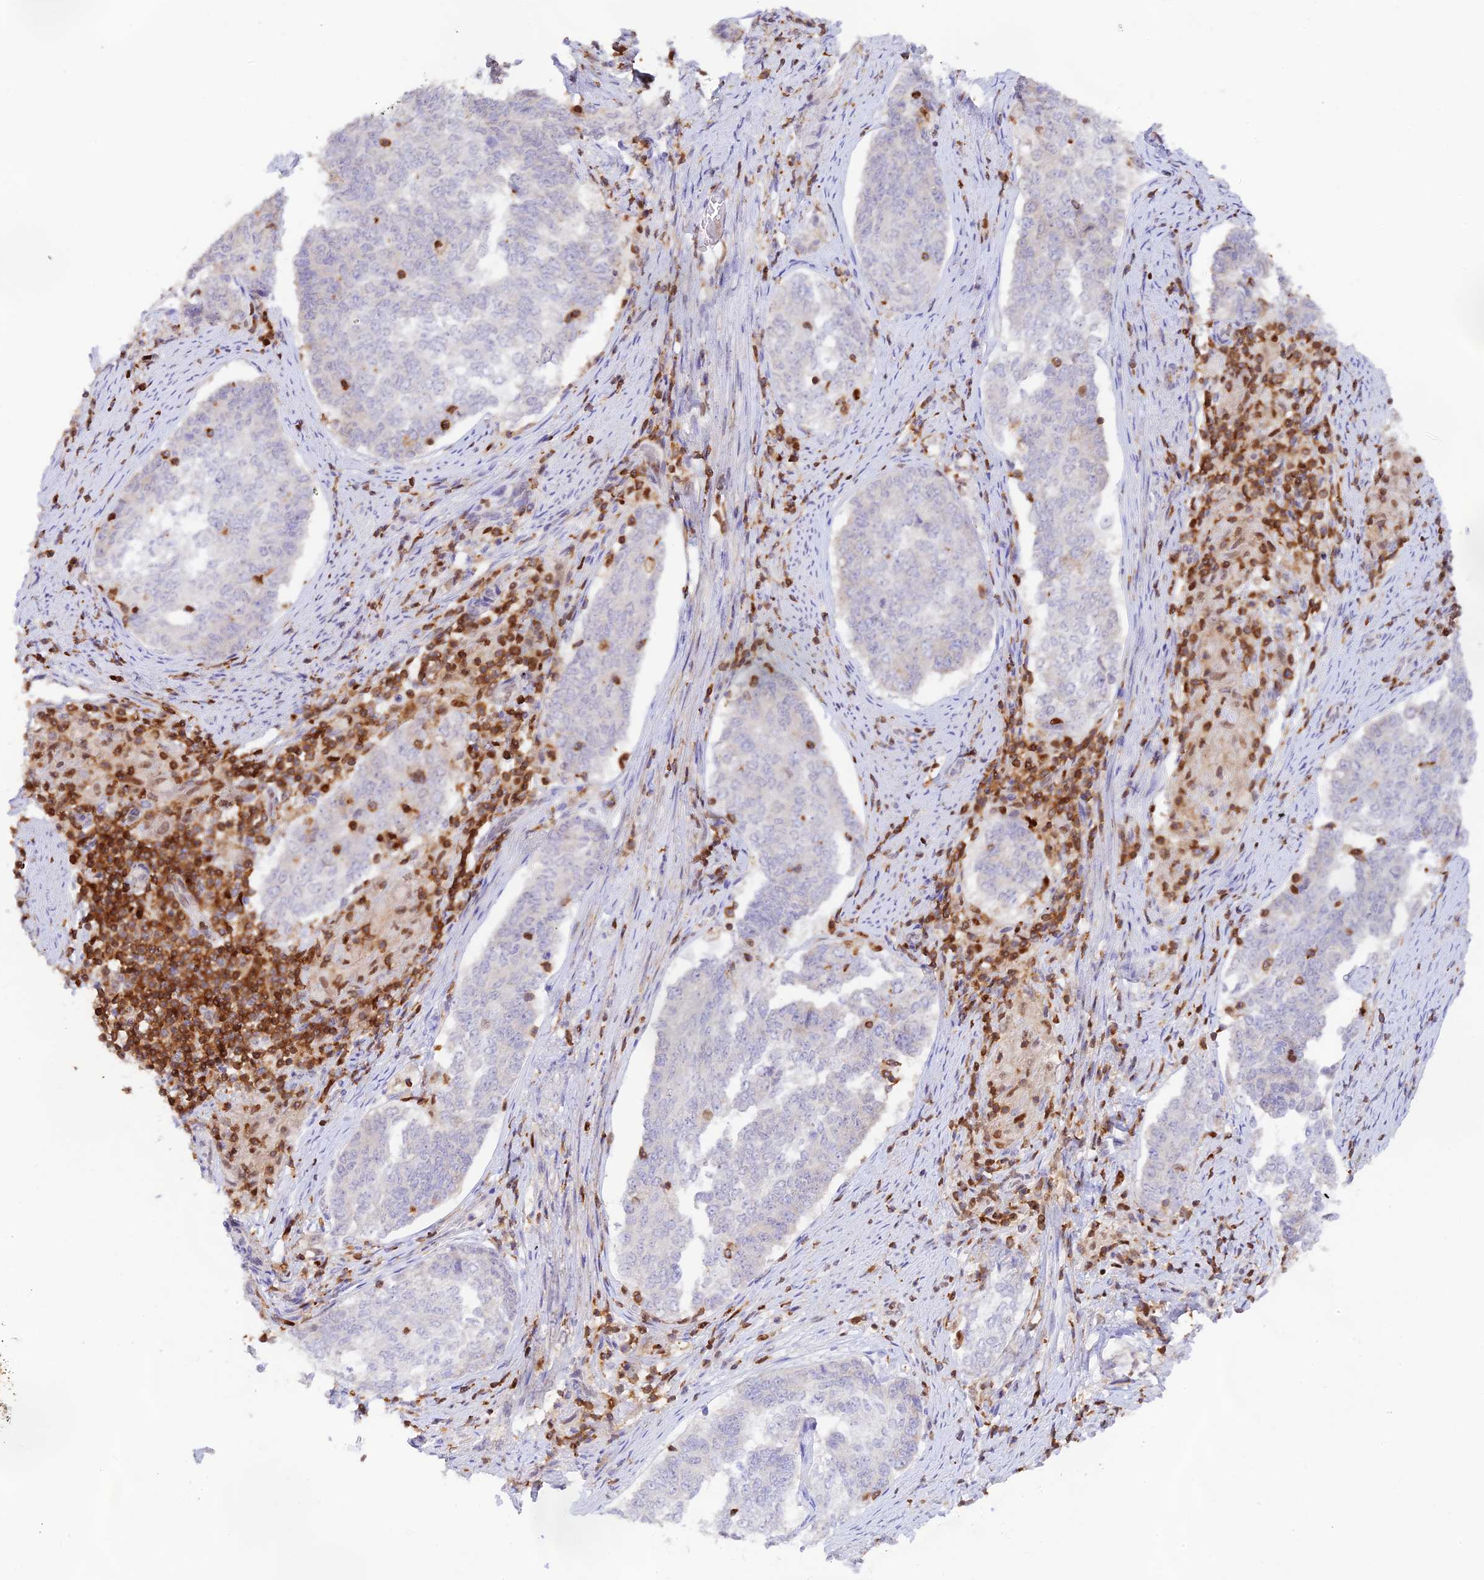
{"staining": {"intensity": "negative", "quantity": "none", "location": "none"}, "tissue": "endometrial cancer", "cell_type": "Tumor cells", "image_type": "cancer", "snomed": [{"axis": "morphology", "description": "Adenocarcinoma, NOS"}, {"axis": "topography", "description": "Endometrium"}], "caption": "The photomicrograph demonstrates no staining of tumor cells in endometrial cancer (adenocarcinoma). (DAB immunohistochemistry (IHC) with hematoxylin counter stain).", "gene": "DENND1C", "patient": {"sex": "female", "age": 80}}